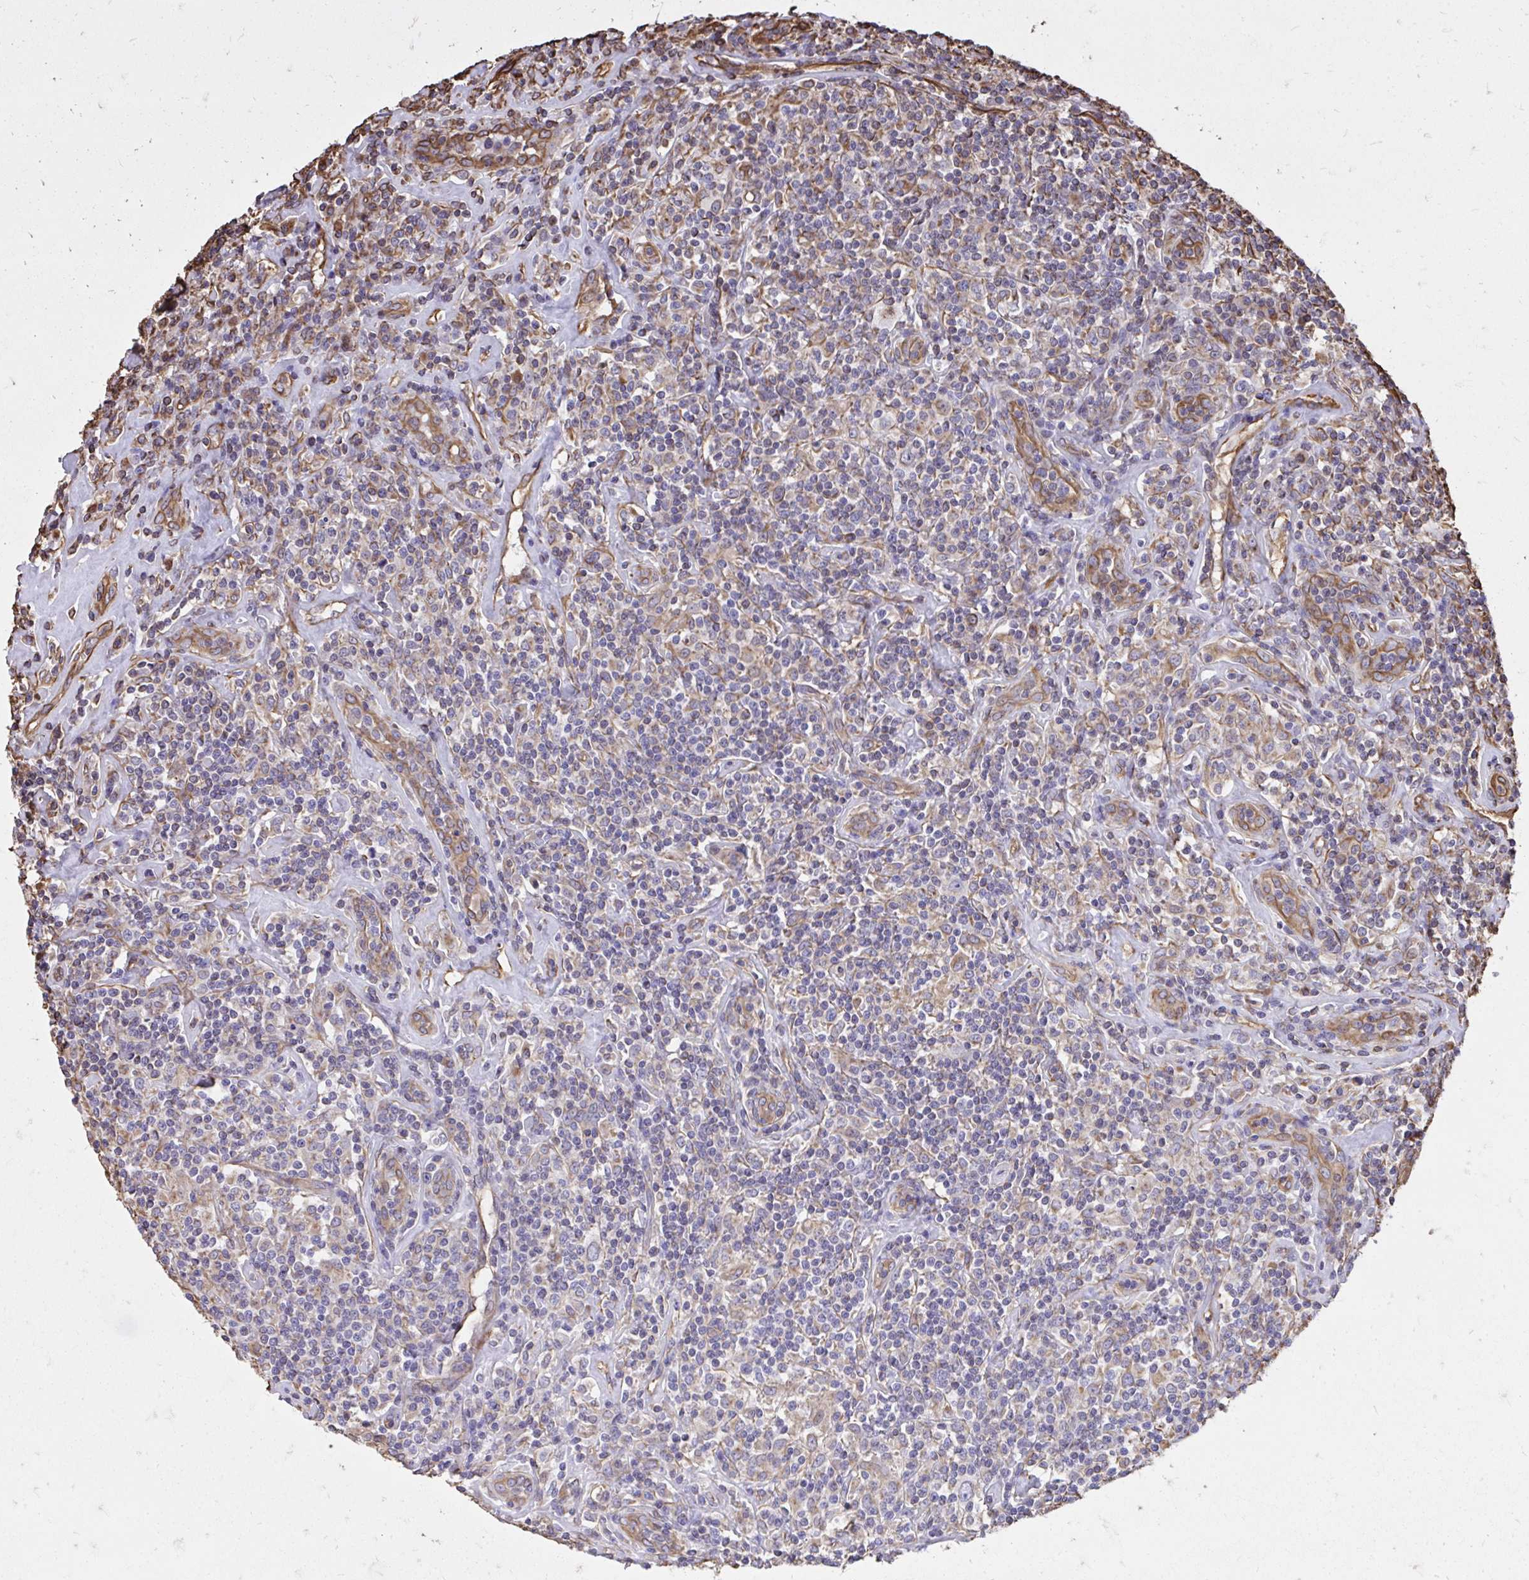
{"staining": {"intensity": "moderate", "quantity": "25%-75%", "location": "cytoplasmic/membranous"}, "tissue": "lymphoma", "cell_type": "Tumor cells", "image_type": "cancer", "snomed": [{"axis": "morphology", "description": "Hodgkin's disease, NOS"}, {"axis": "morphology", "description": "Hodgkin's lymphoma, nodular sclerosis"}, {"axis": "topography", "description": "Lymph node"}], "caption": "Human lymphoma stained for a protein (brown) shows moderate cytoplasmic/membranous positive positivity in approximately 25%-75% of tumor cells.", "gene": "RNF103", "patient": {"sex": "female", "age": 10}}